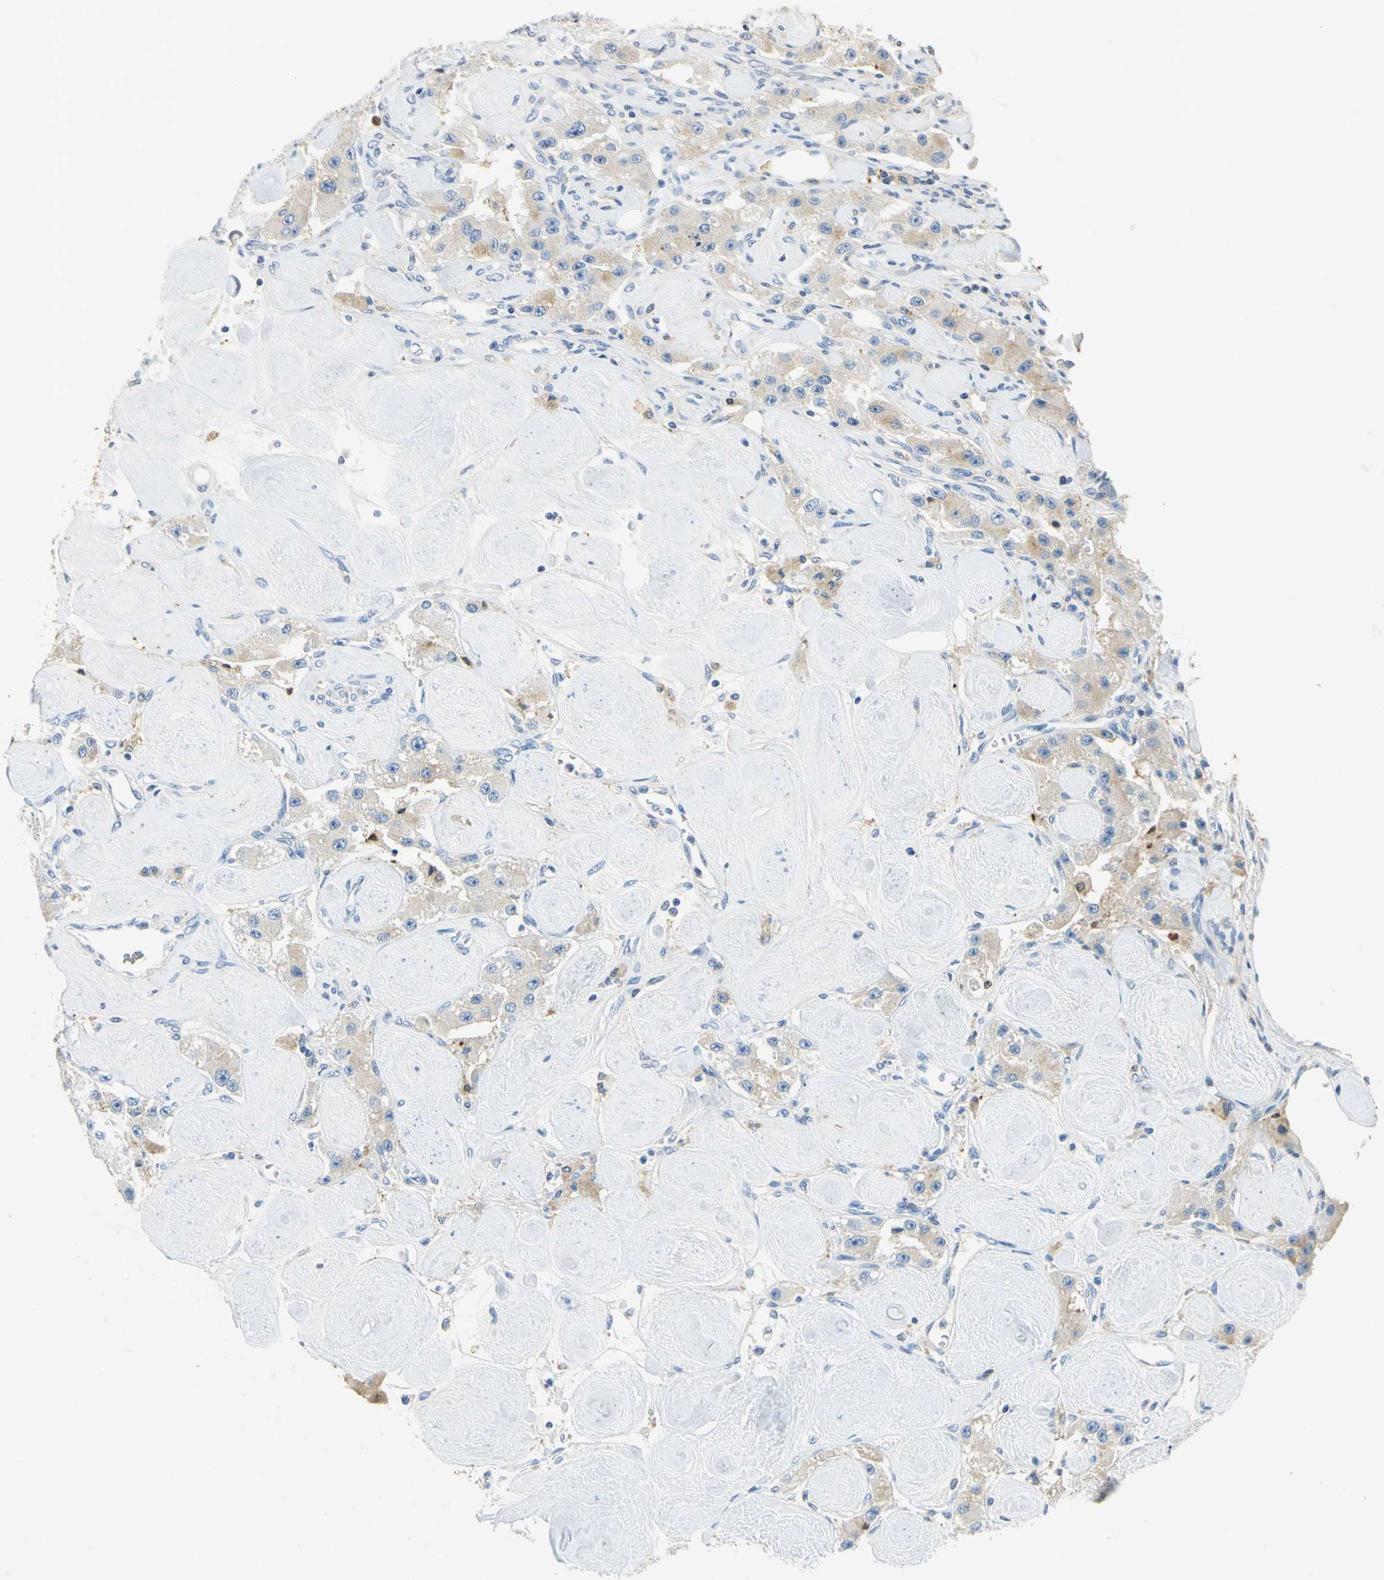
{"staining": {"intensity": "weak", "quantity": "25%-75%", "location": "cytoplasmic/membranous"}, "tissue": "carcinoid", "cell_type": "Tumor cells", "image_type": "cancer", "snomed": [{"axis": "morphology", "description": "Carcinoid, malignant, NOS"}, {"axis": "topography", "description": "Pancreas"}], "caption": "Tumor cells display low levels of weak cytoplasmic/membranous positivity in about 25%-75% of cells in human carcinoid.", "gene": "ANXA4", "patient": {"sex": "male", "age": 41}}